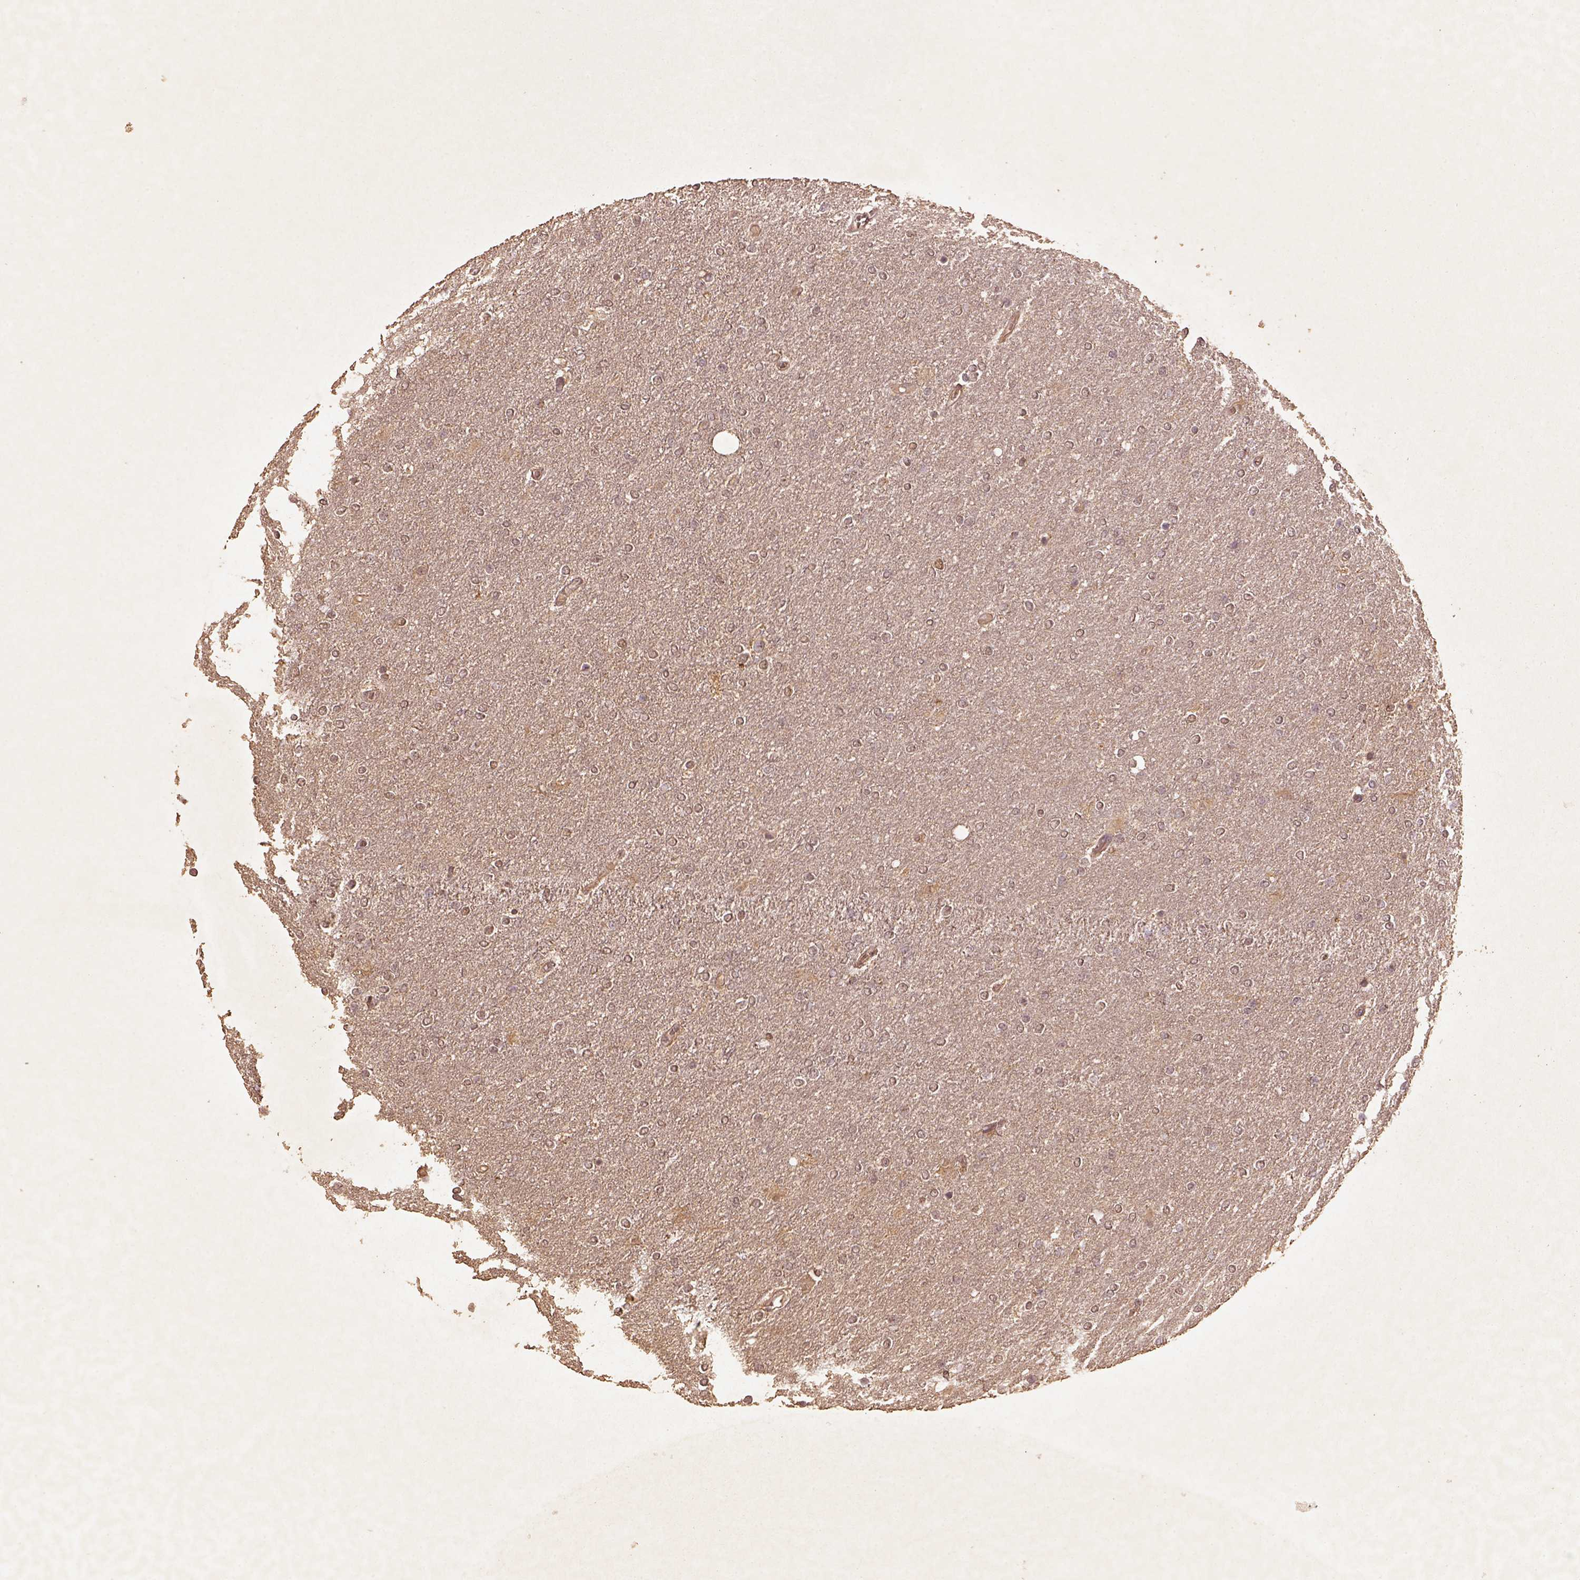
{"staining": {"intensity": "negative", "quantity": "none", "location": "none"}, "tissue": "glioma", "cell_type": "Tumor cells", "image_type": "cancer", "snomed": [{"axis": "morphology", "description": "Glioma, malignant, High grade"}, {"axis": "topography", "description": "Brain"}], "caption": "A histopathology image of human glioma is negative for staining in tumor cells.", "gene": "AP2B1", "patient": {"sex": "female", "age": 61}}